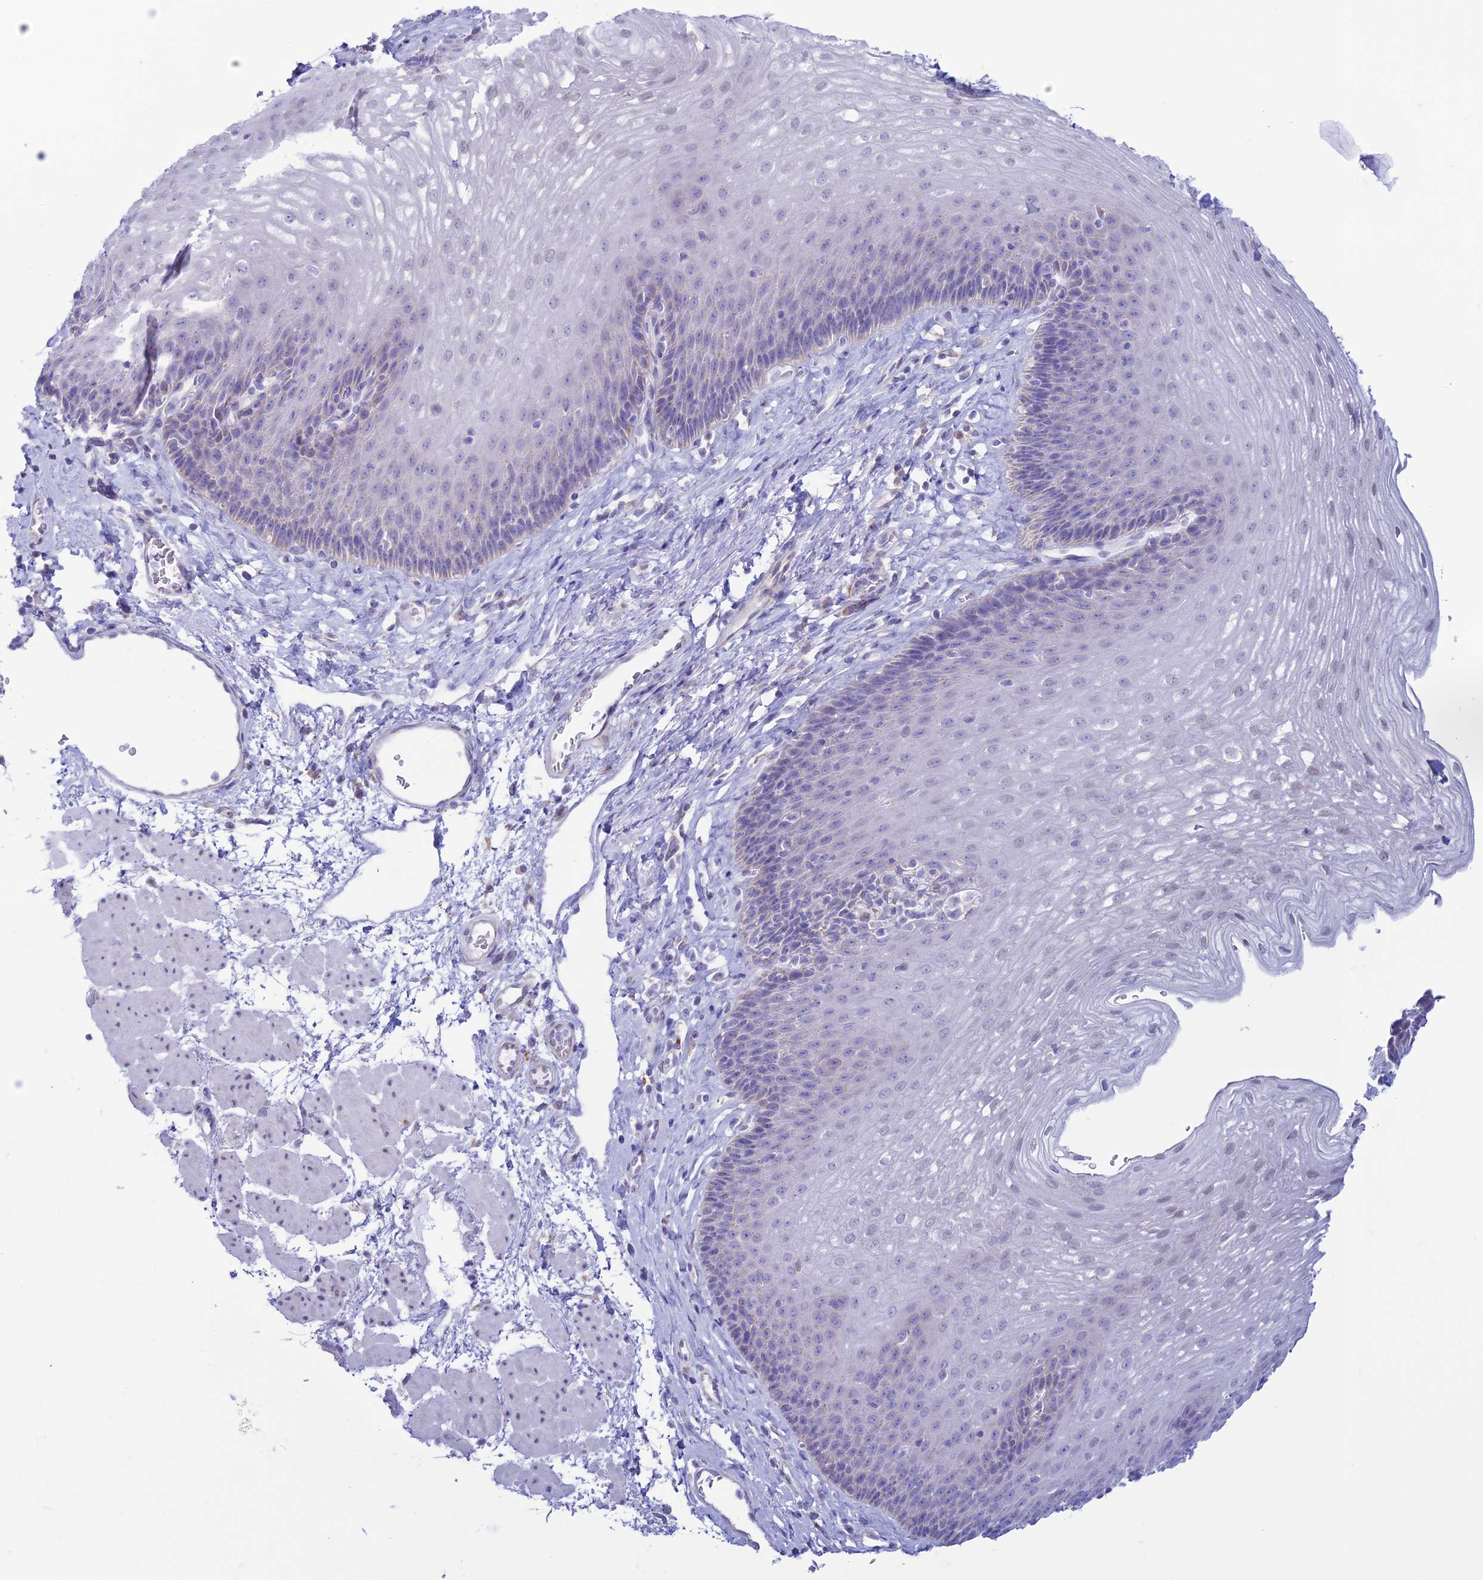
{"staining": {"intensity": "negative", "quantity": "none", "location": "none"}, "tissue": "esophagus", "cell_type": "Squamous epithelial cells", "image_type": "normal", "snomed": [{"axis": "morphology", "description": "Normal tissue, NOS"}, {"axis": "topography", "description": "Esophagus"}], "caption": "This is an immunohistochemistry image of normal esophagus. There is no positivity in squamous epithelial cells.", "gene": "CFAP210", "patient": {"sex": "female", "age": 66}}